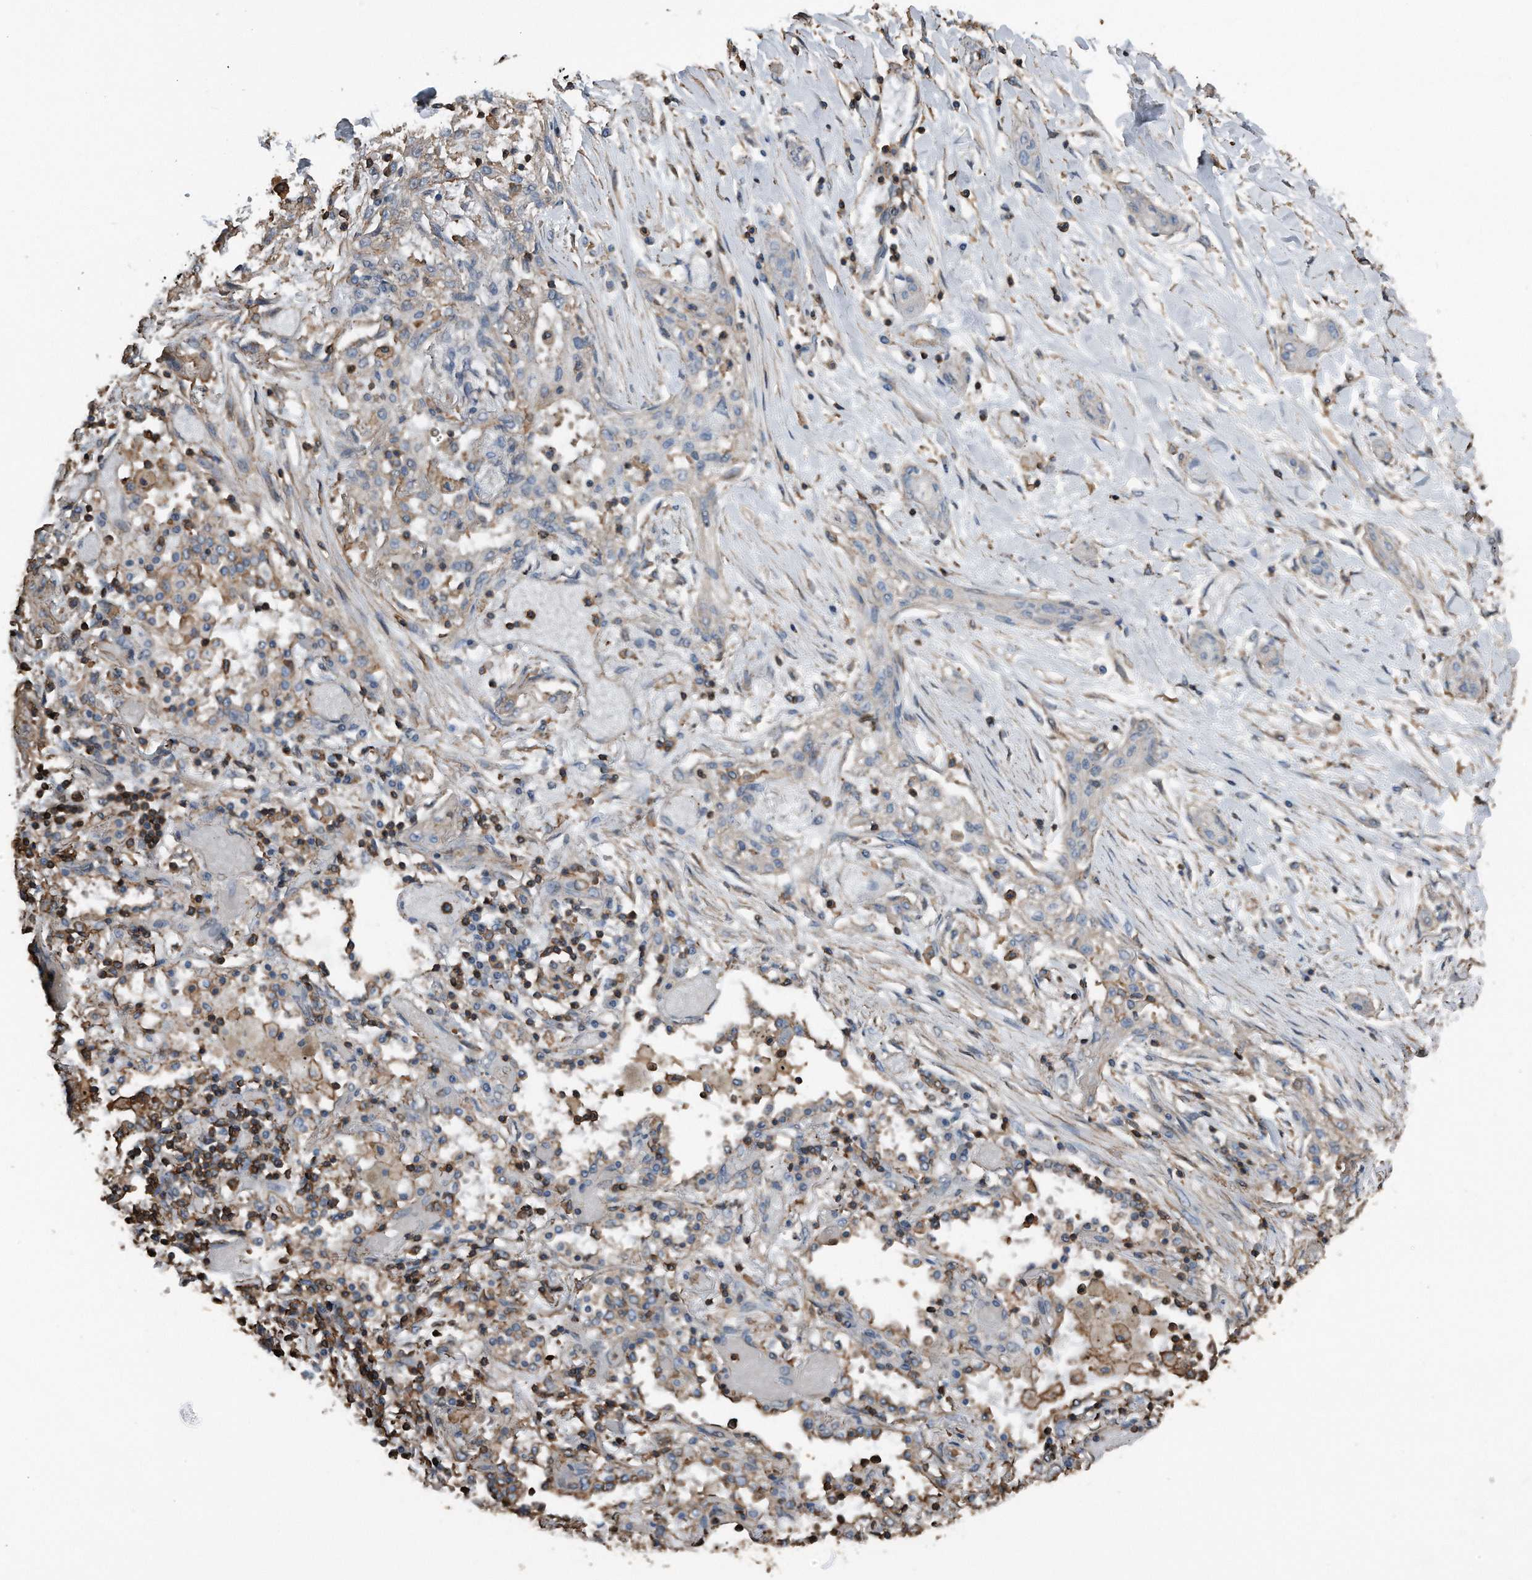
{"staining": {"intensity": "negative", "quantity": "none", "location": "none"}, "tissue": "lung cancer", "cell_type": "Tumor cells", "image_type": "cancer", "snomed": [{"axis": "morphology", "description": "Squamous cell carcinoma, NOS"}, {"axis": "topography", "description": "Lung"}], "caption": "DAB immunohistochemical staining of lung squamous cell carcinoma reveals no significant positivity in tumor cells.", "gene": "RSPO3", "patient": {"sex": "female", "age": 47}}